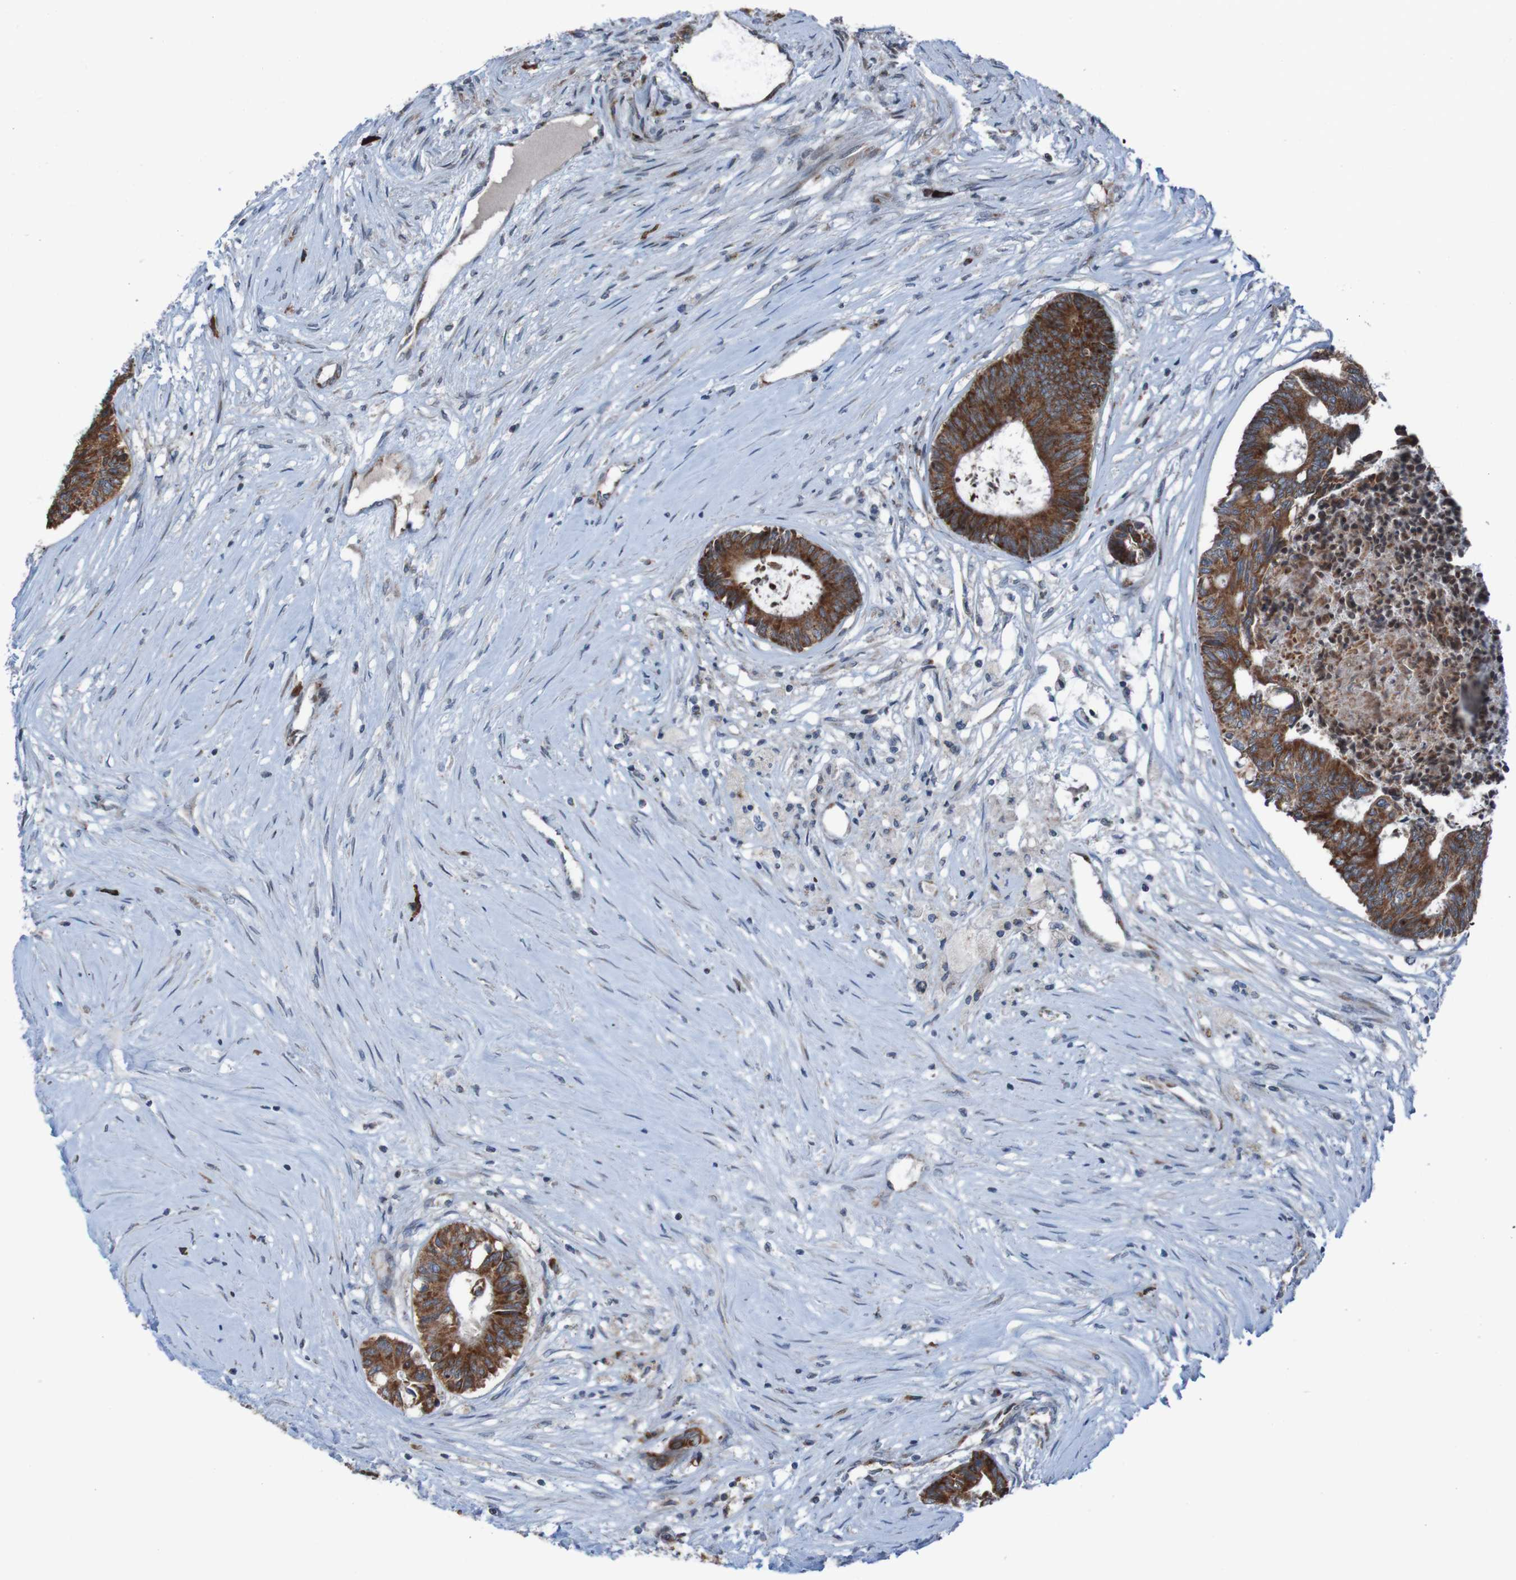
{"staining": {"intensity": "strong", "quantity": ">75%", "location": "cytoplasmic/membranous"}, "tissue": "colorectal cancer", "cell_type": "Tumor cells", "image_type": "cancer", "snomed": [{"axis": "morphology", "description": "Adenocarcinoma, NOS"}, {"axis": "topography", "description": "Rectum"}], "caption": "Colorectal adenocarcinoma was stained to show a protein in brown. There is high levels of strong cytoplasmic/membranous expression in about >75% of tumor cells.", "gene": "UNG", "patient": {"sex": "male", "age": 63}}